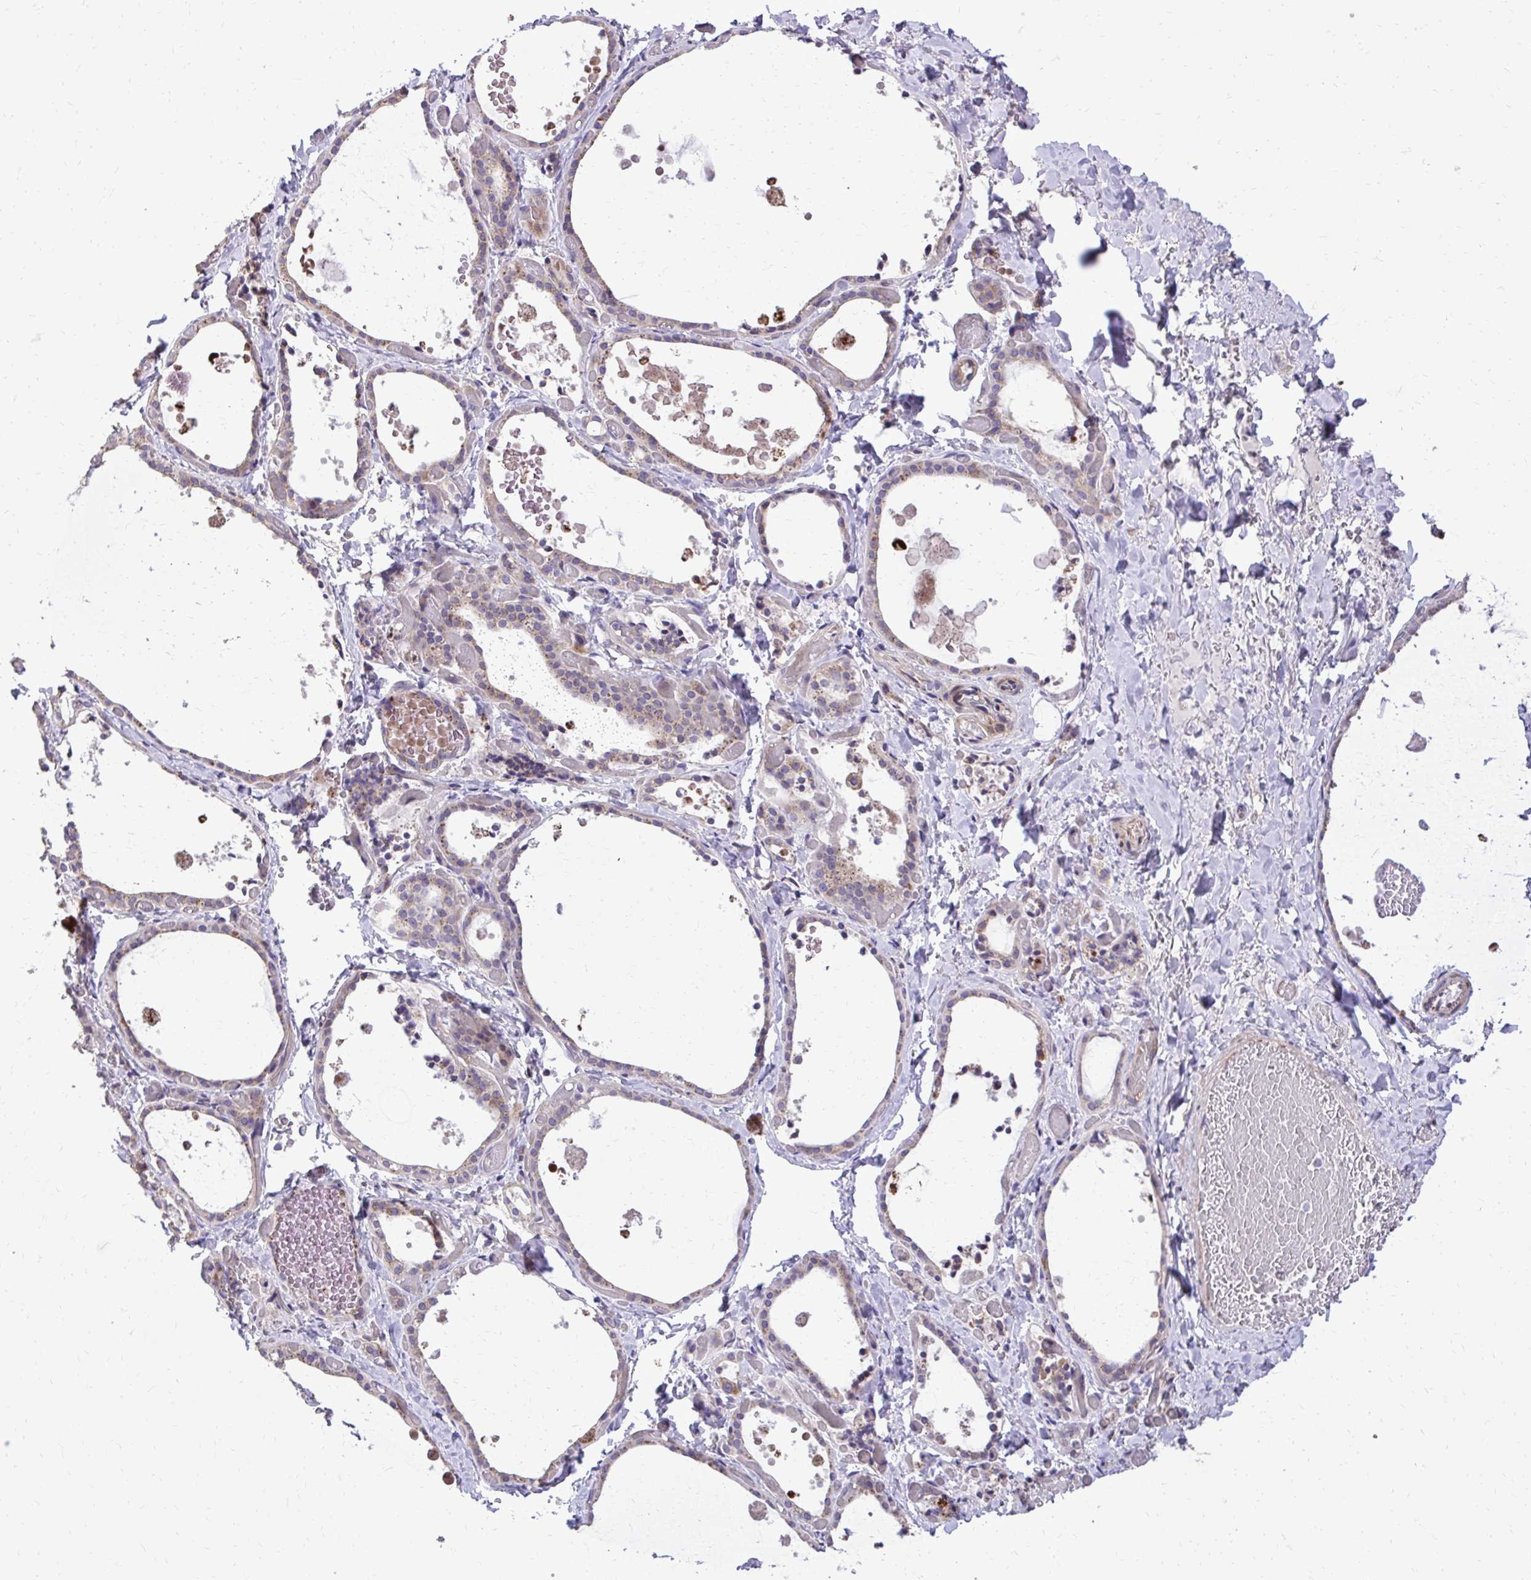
{"staining": {"intensity": "weak", "quantity": "25%-75%", "location": "cytoplasmic/membranous"}, "tissue": "thyroid gland", "cell_type": "Glandular cells", "image_type": "normal", "snomed": [{"axis": "morphology", "description": "Normal tissue, NOS"}, {"axis": "topography", "description": "Thyroid gland"}], "caption": "This histopathology image displays immunohistochemistry staining of normal human thyroid gland, with low weak cytoplasmic/membranous expression in approximately 25%-75% of glandular cells.", "gene": "ABCC3", "patient": {"sex": "female", "age": 56}}